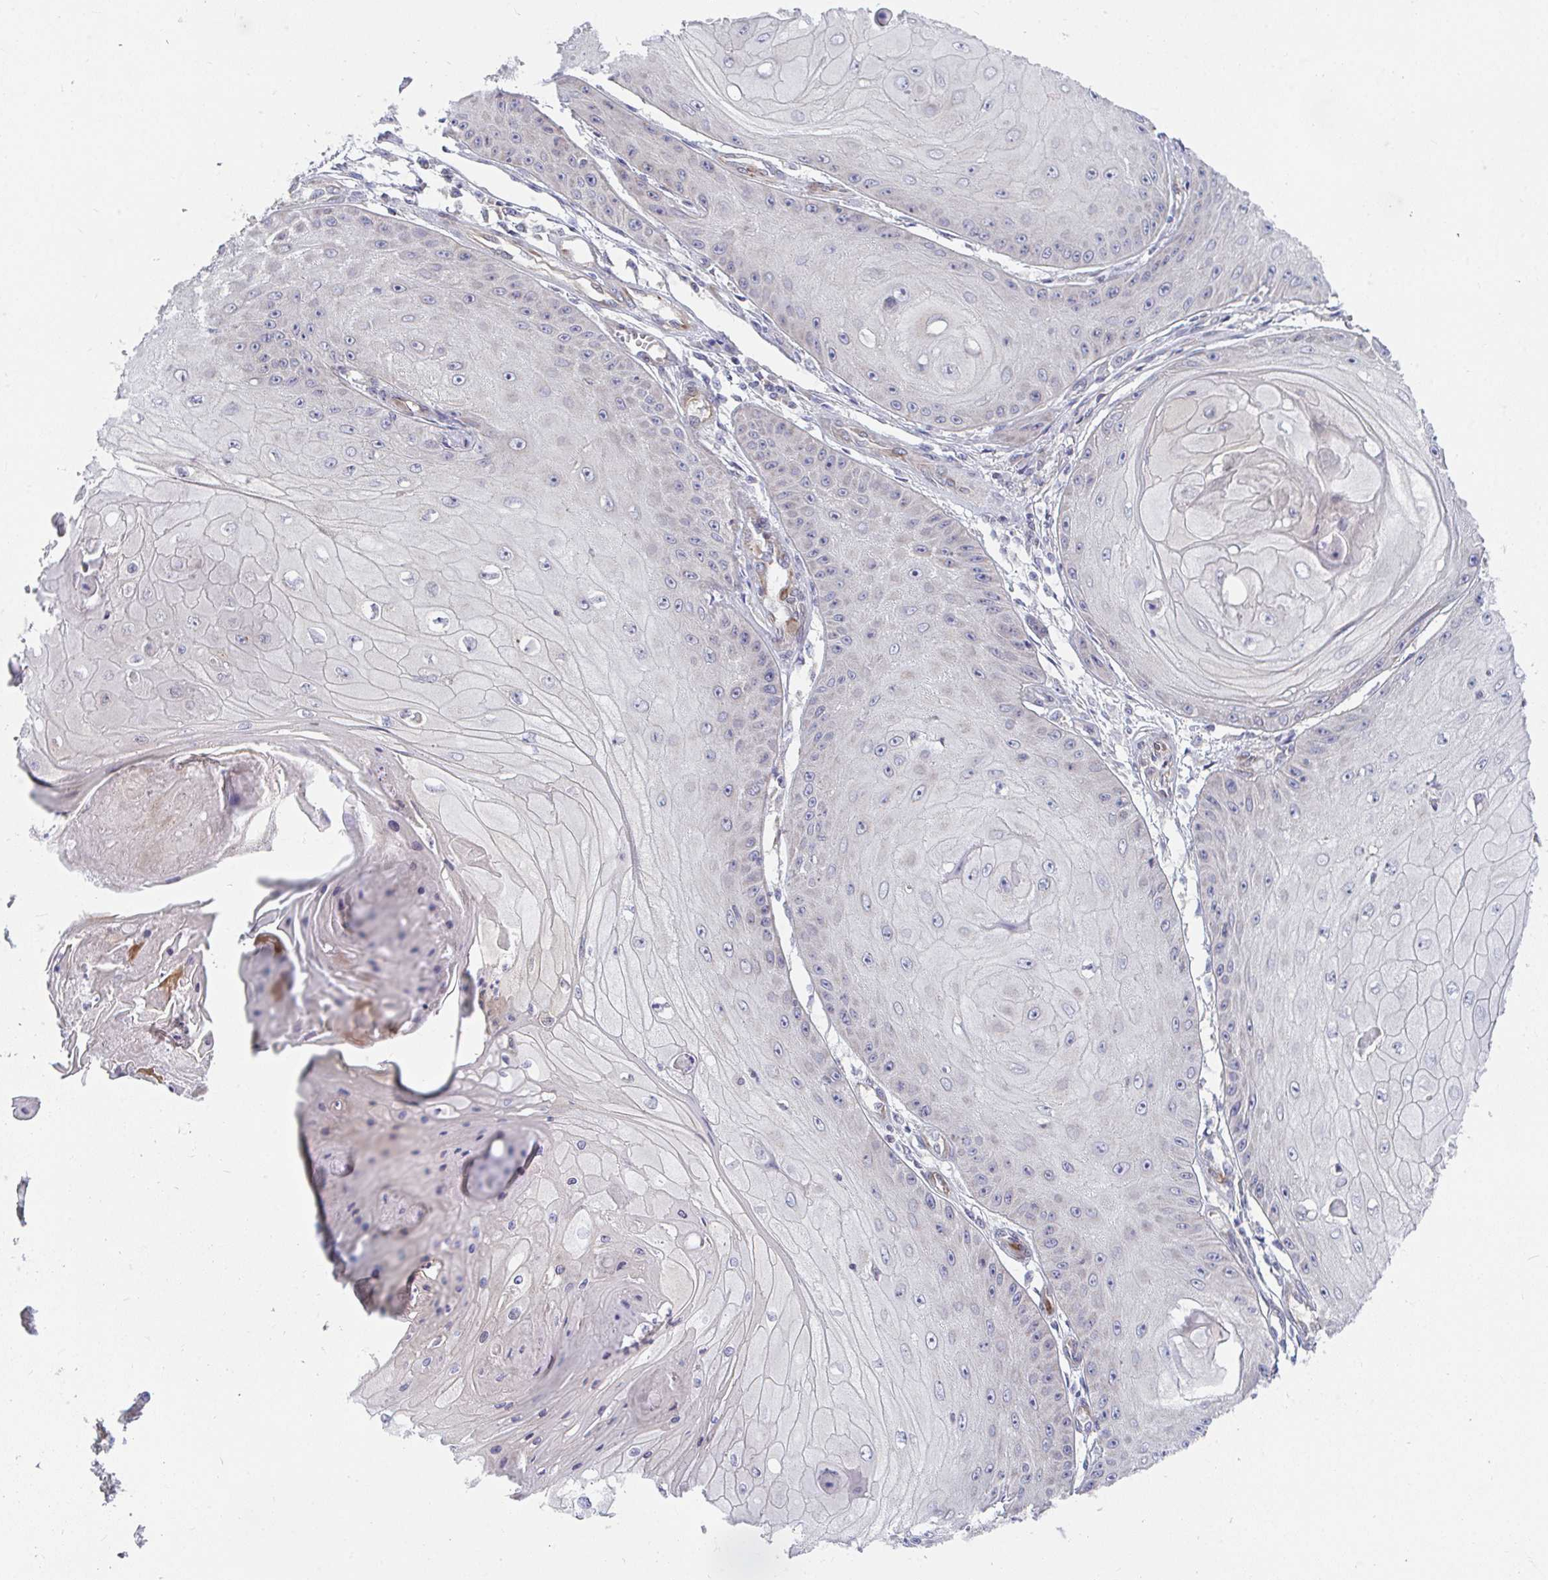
{"staining": {"intensity": "negative", "quantity": "none", "location": "none"}, "tissue": "skin cancer", "cell_type": "Tumor cells", "image_type": "cancer", "snomed": [{"axis": "morphology", "description": "Squamous cell carcinoma, NOS"}, {"axis": "topography", "description": "Skin"}], "caption": "This is an IHC histopathology image of human skin cancer (squamous cell carcinoma). There is no staining in tumor cells.", "gene": "EIF1AD", "patient": {"sex": "male", "age": 70}}